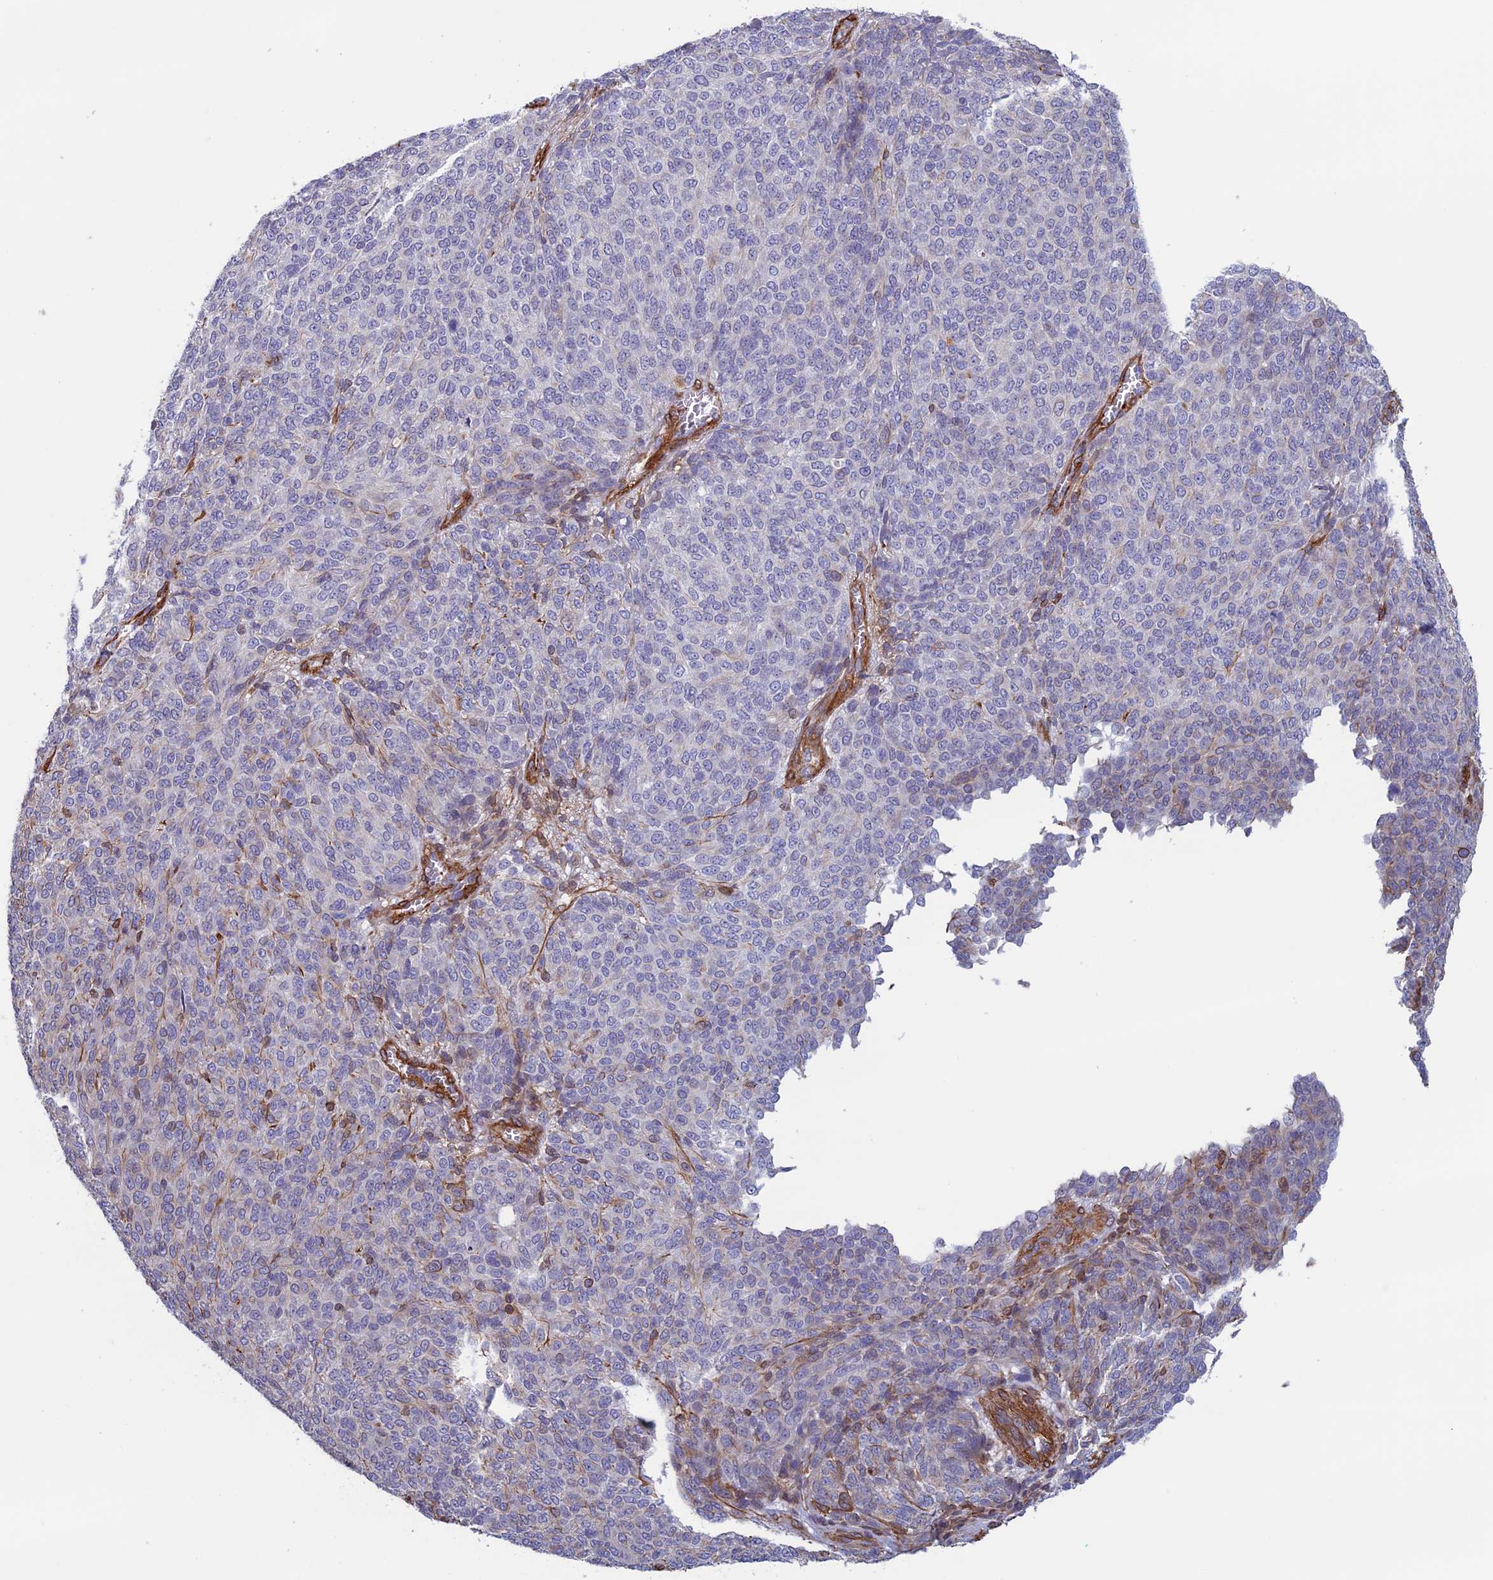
{"staining": {"intensity": "moderate", "quantity": "<25%", "location": "cytoplasmic/membranous"}, "tissue": "melanoma", "cell_type": "Tumor cells", "image_type": "cancer", "snomed": [{"axis": "morphology", "description": "Malignant melanoma, NOS"}, {"axis": "topography", "description": "Skin"}], "caption": "Human melanoma stained with a protein marker reveals moderate staining in tumor cells.", "gene": "ANGPTL2", "patient": {"sex": "male", "age": 49}}